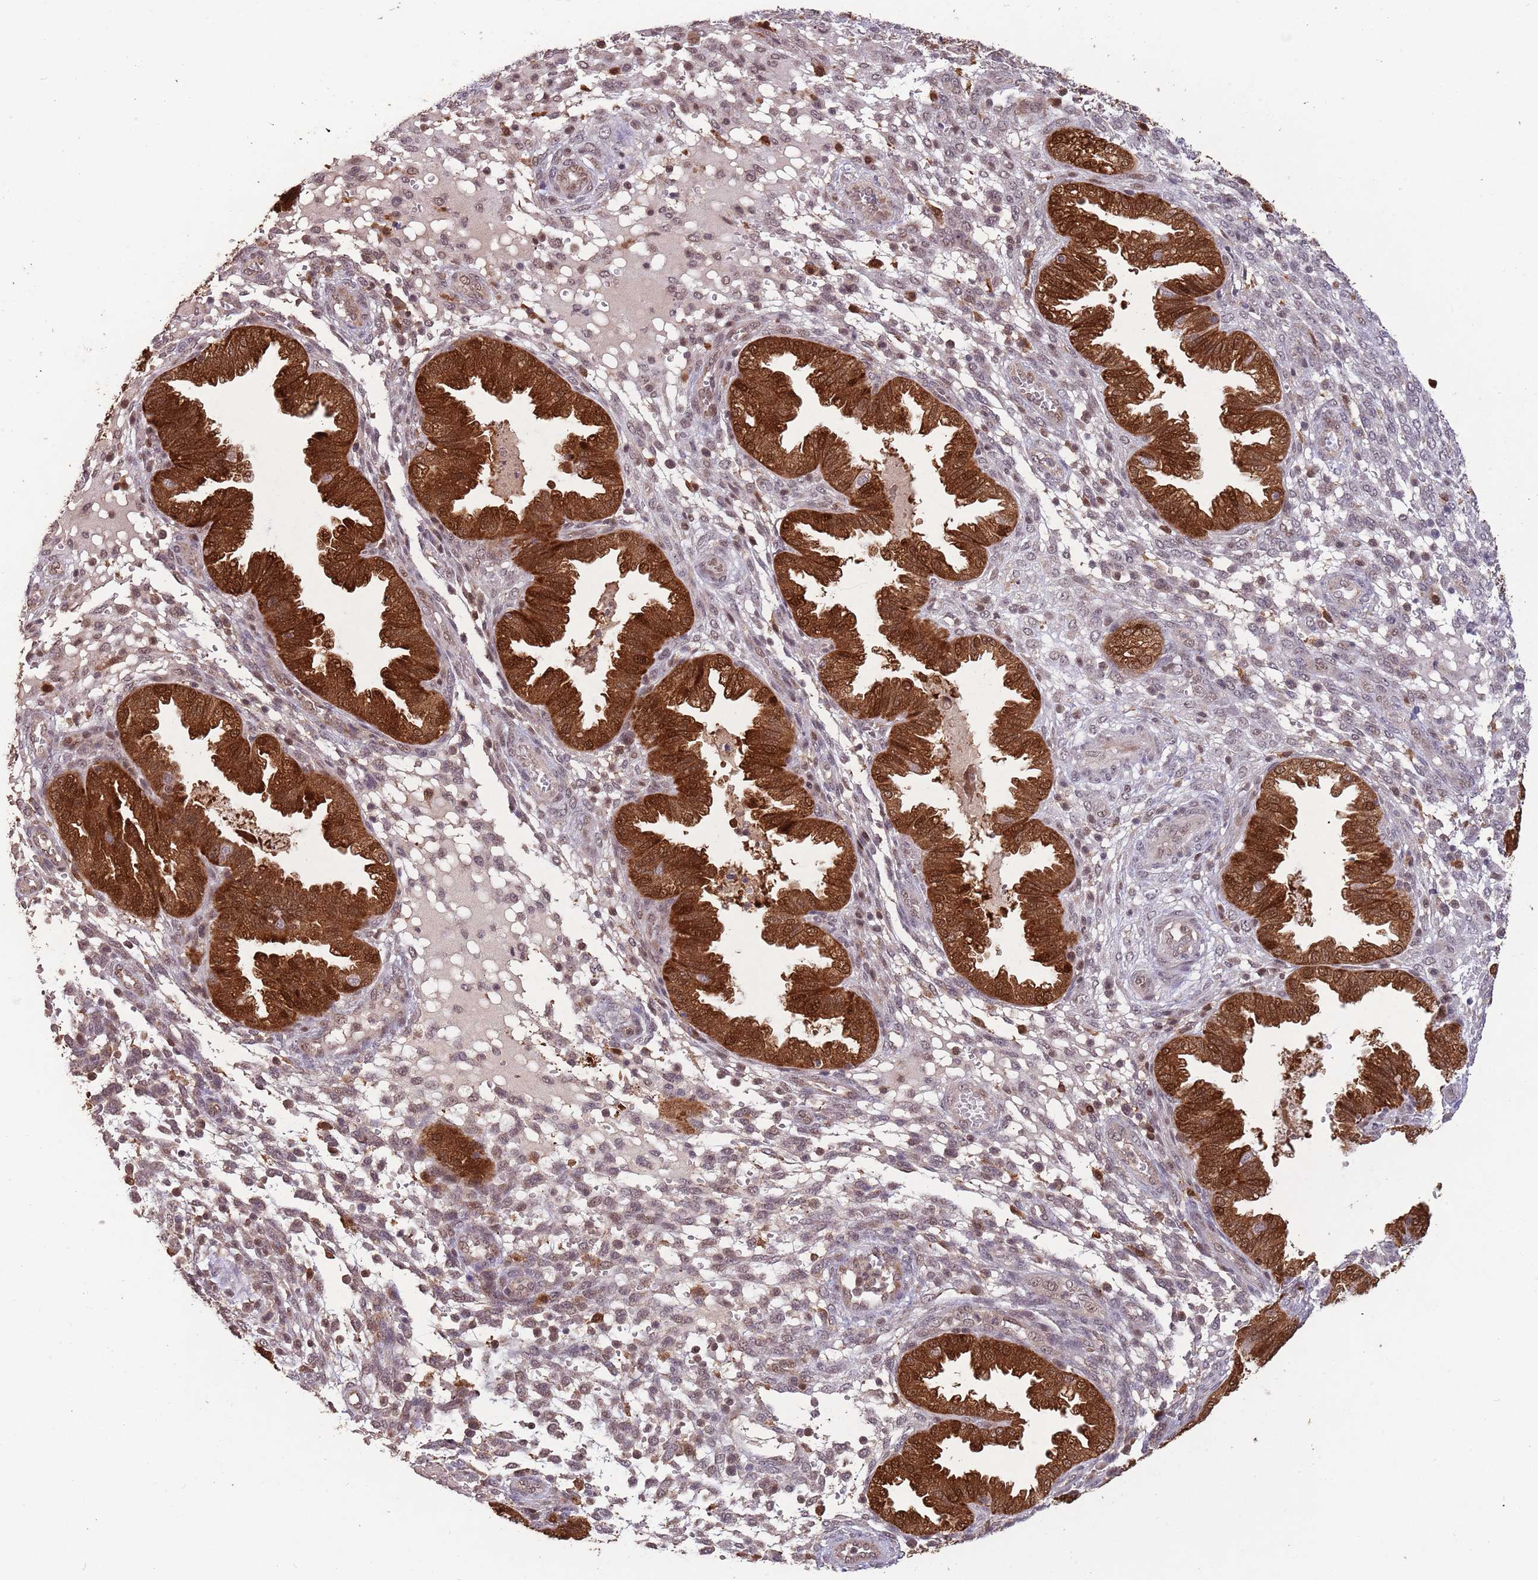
{"staining": {"intensity": "moderate", "quantity": "<25%", "location": "cytoplasmic/membranous,nuclear"}, "tissue": "endometrium", "cell_type": "Cells in endometrial stroma", "image_type": "normal", "snomed": [{"axis": "morphology", "description": "Normal tissue, NOS"}, {"axis": "topography", "description": "Endometrium"}], "caption": "About <25% of cells in endometrial stroma in normal human endometrium show moderate cytoplasmic/membranous,nuclear protein staining as visualized by brown immunohistochemical staining.", "gene": "ZNF639", "patient": {"sex": "female", "age": 33}}